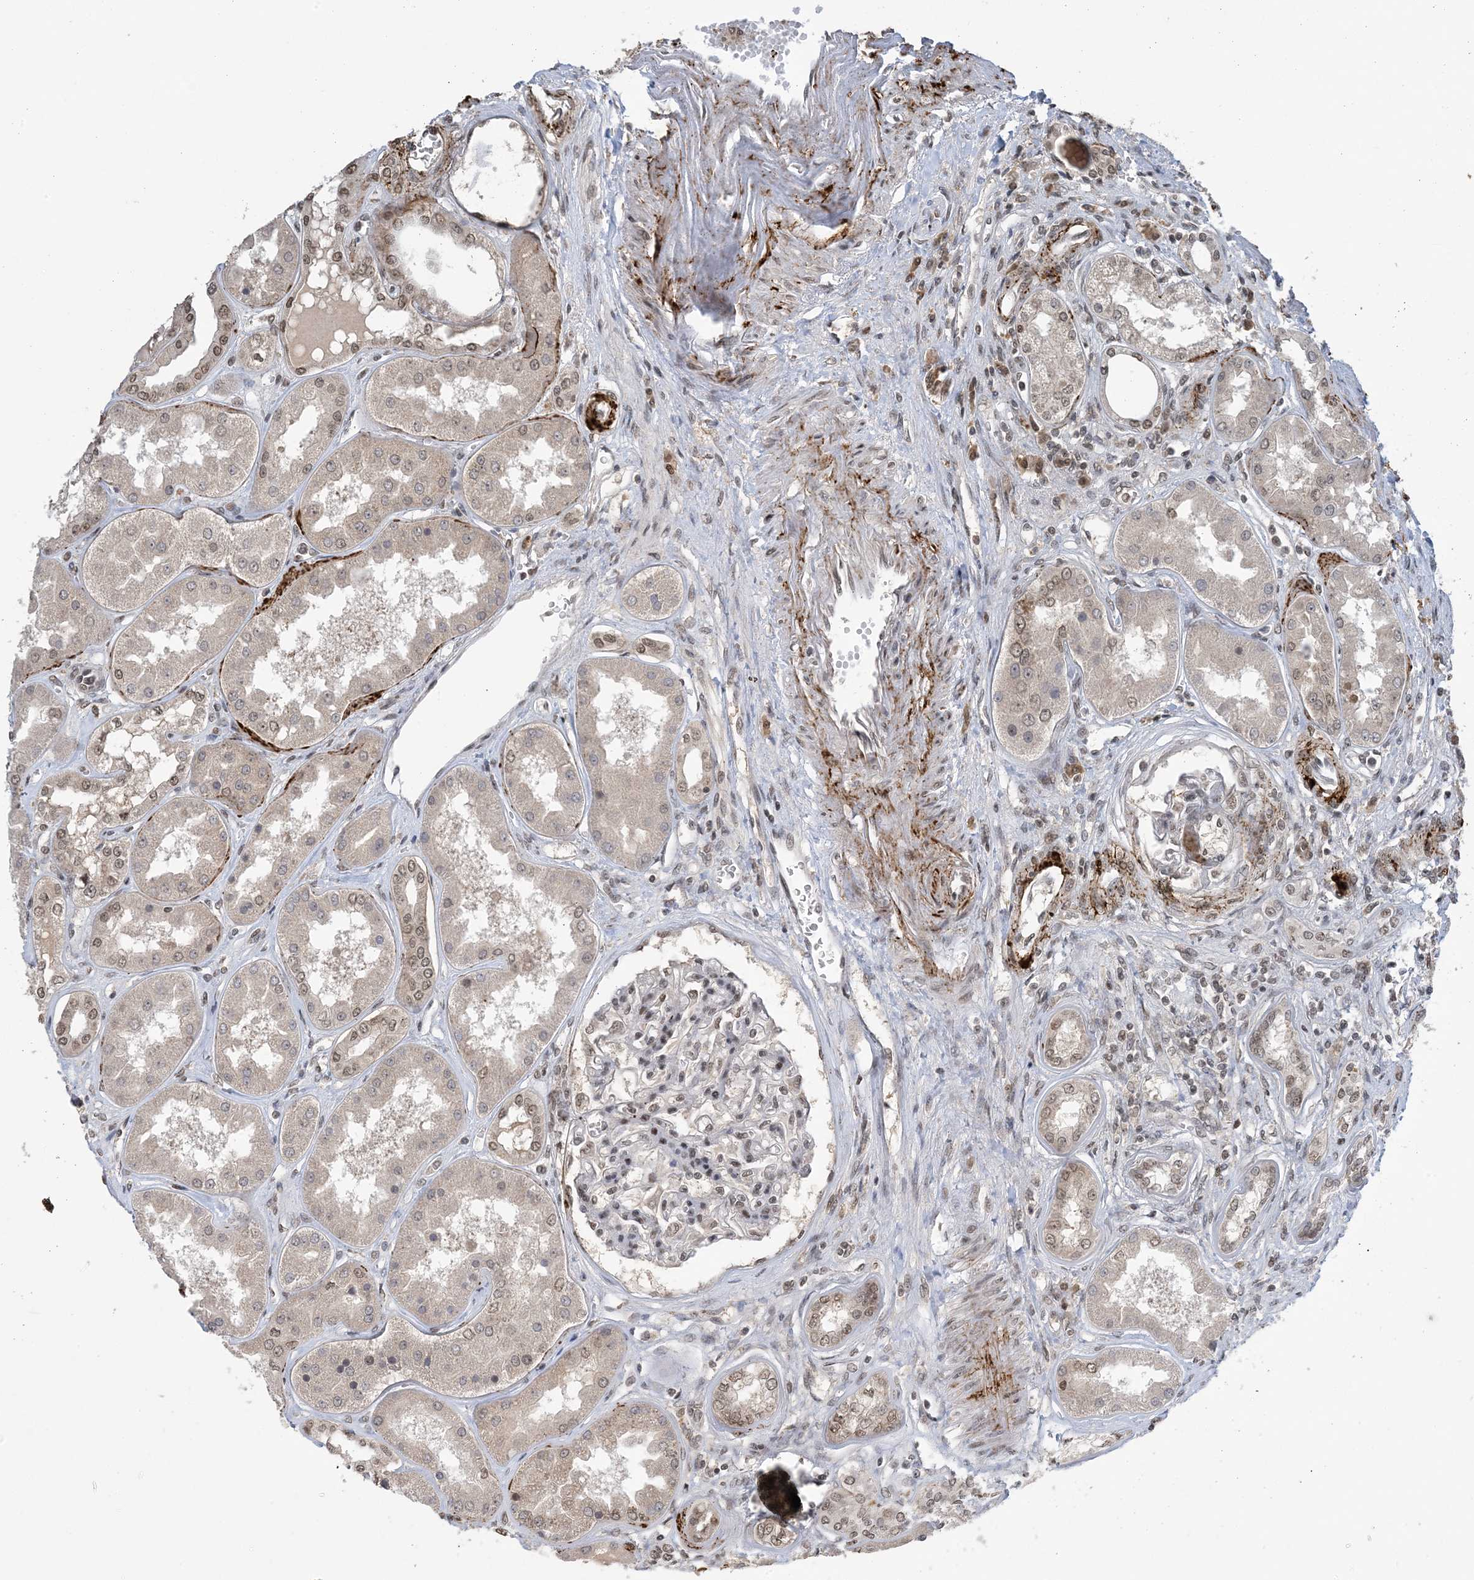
{"staining": {"intensity": "weak", "quantity": "25%-75%", "location": "nuclear"}, "tissue": "kidney", "cell_type": "Cells in glomeruli", "image_type": "normal", "snomed": [{"axis": "morphology", "description": "Normal tissue, NOS"}, {"axis": "topography", "description": "Kidney"}], "caption": "DAB immunohistochemical staining of unremarkable human kidney displays weak nuclear protein positivity in about 25%-75% of cells in glomeruli.", "gene": "ACYP2", "patient": {"sex": "female", "age": 56}}